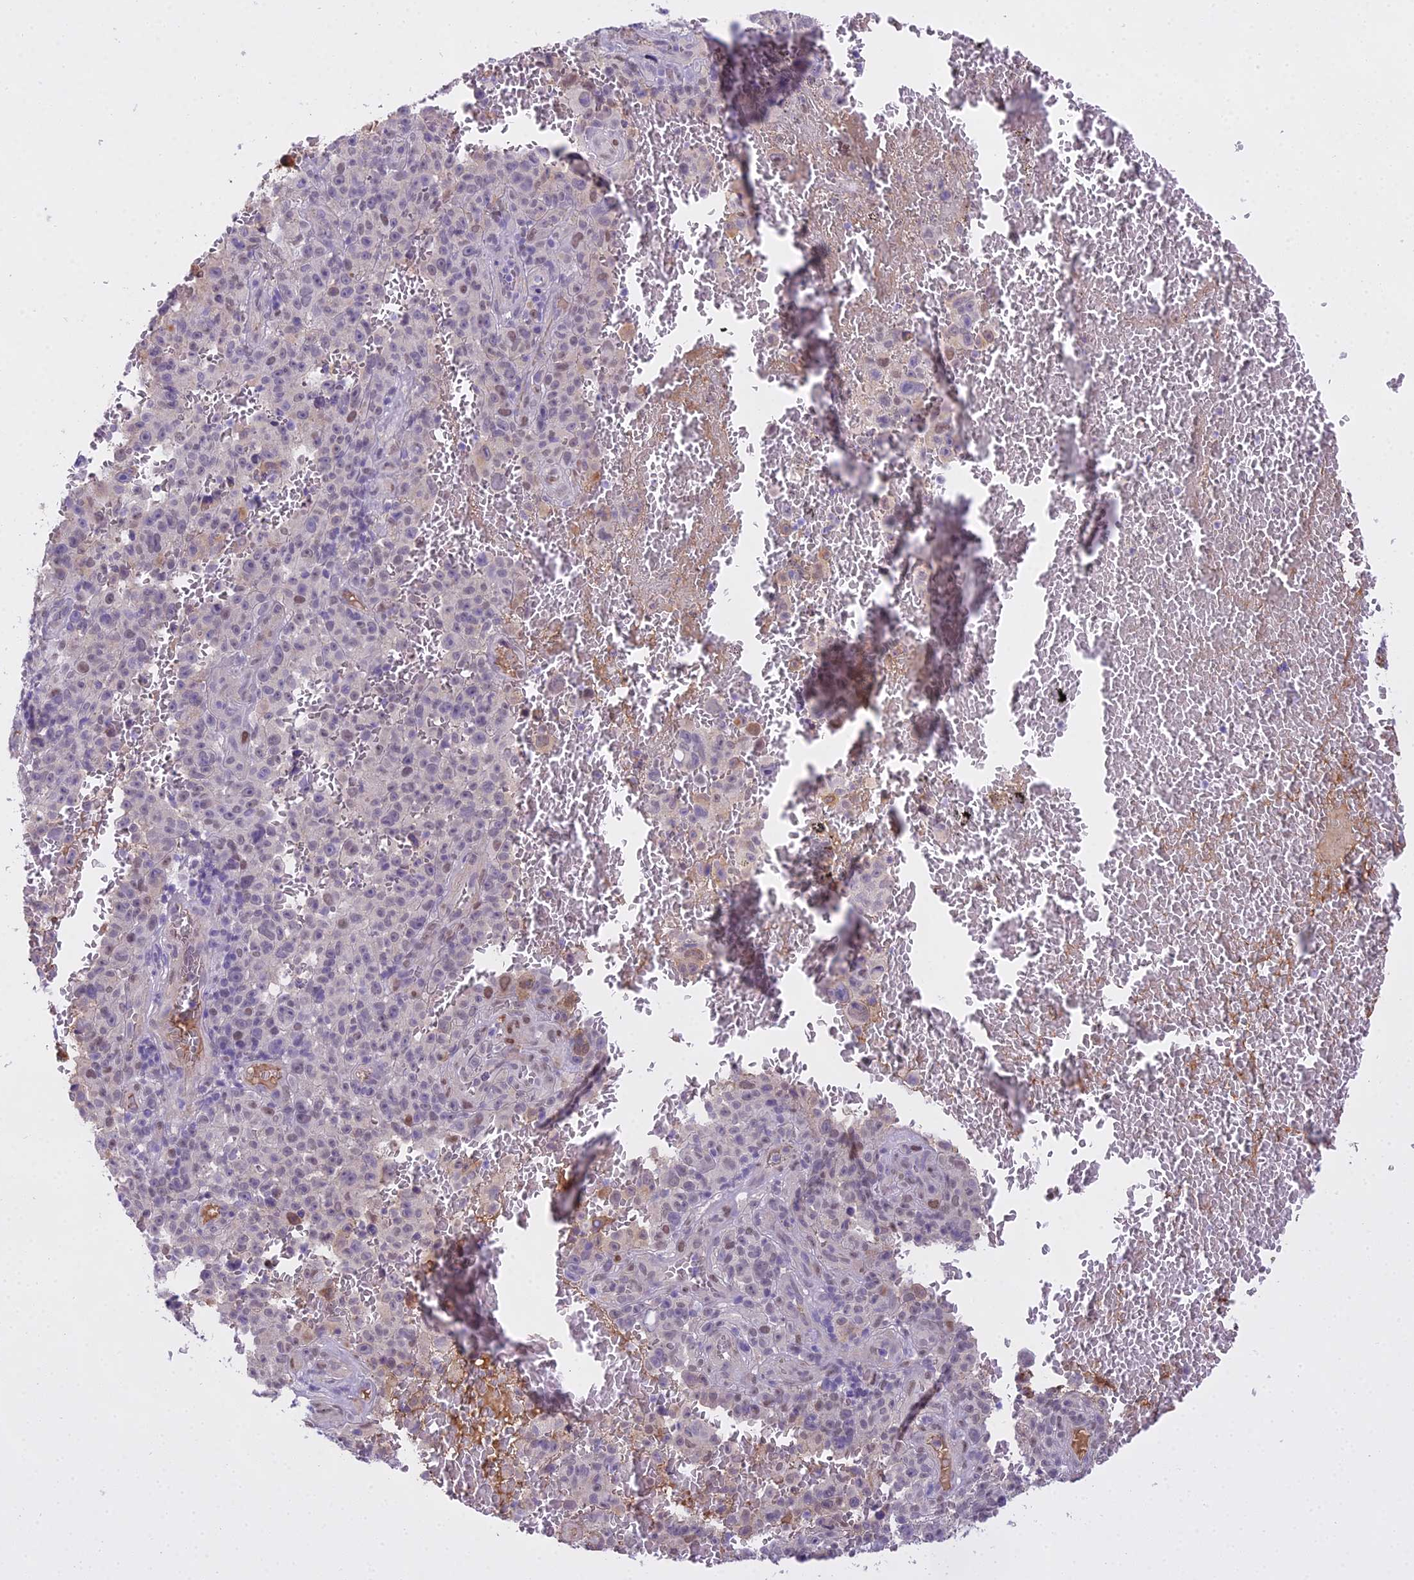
{"staining": {"intensity": "weak", "quantity": "<25%", "location": "cytoplasmic/membranous,nuclear"}, "tissue": "melanoma", "cell_type": "Tumor cells", "image_type": "cancer", "snomed": [{"axis": "morphology", "description": "Malignant melanoma, NOS"}, {"axis": "topography", "description": "Skin"}], "caption": "The image reveals no significant expression in tumor cells of malignant melanoma.", "gene": "MAT2A", "patient": {"sex": "female", "age": 82}}